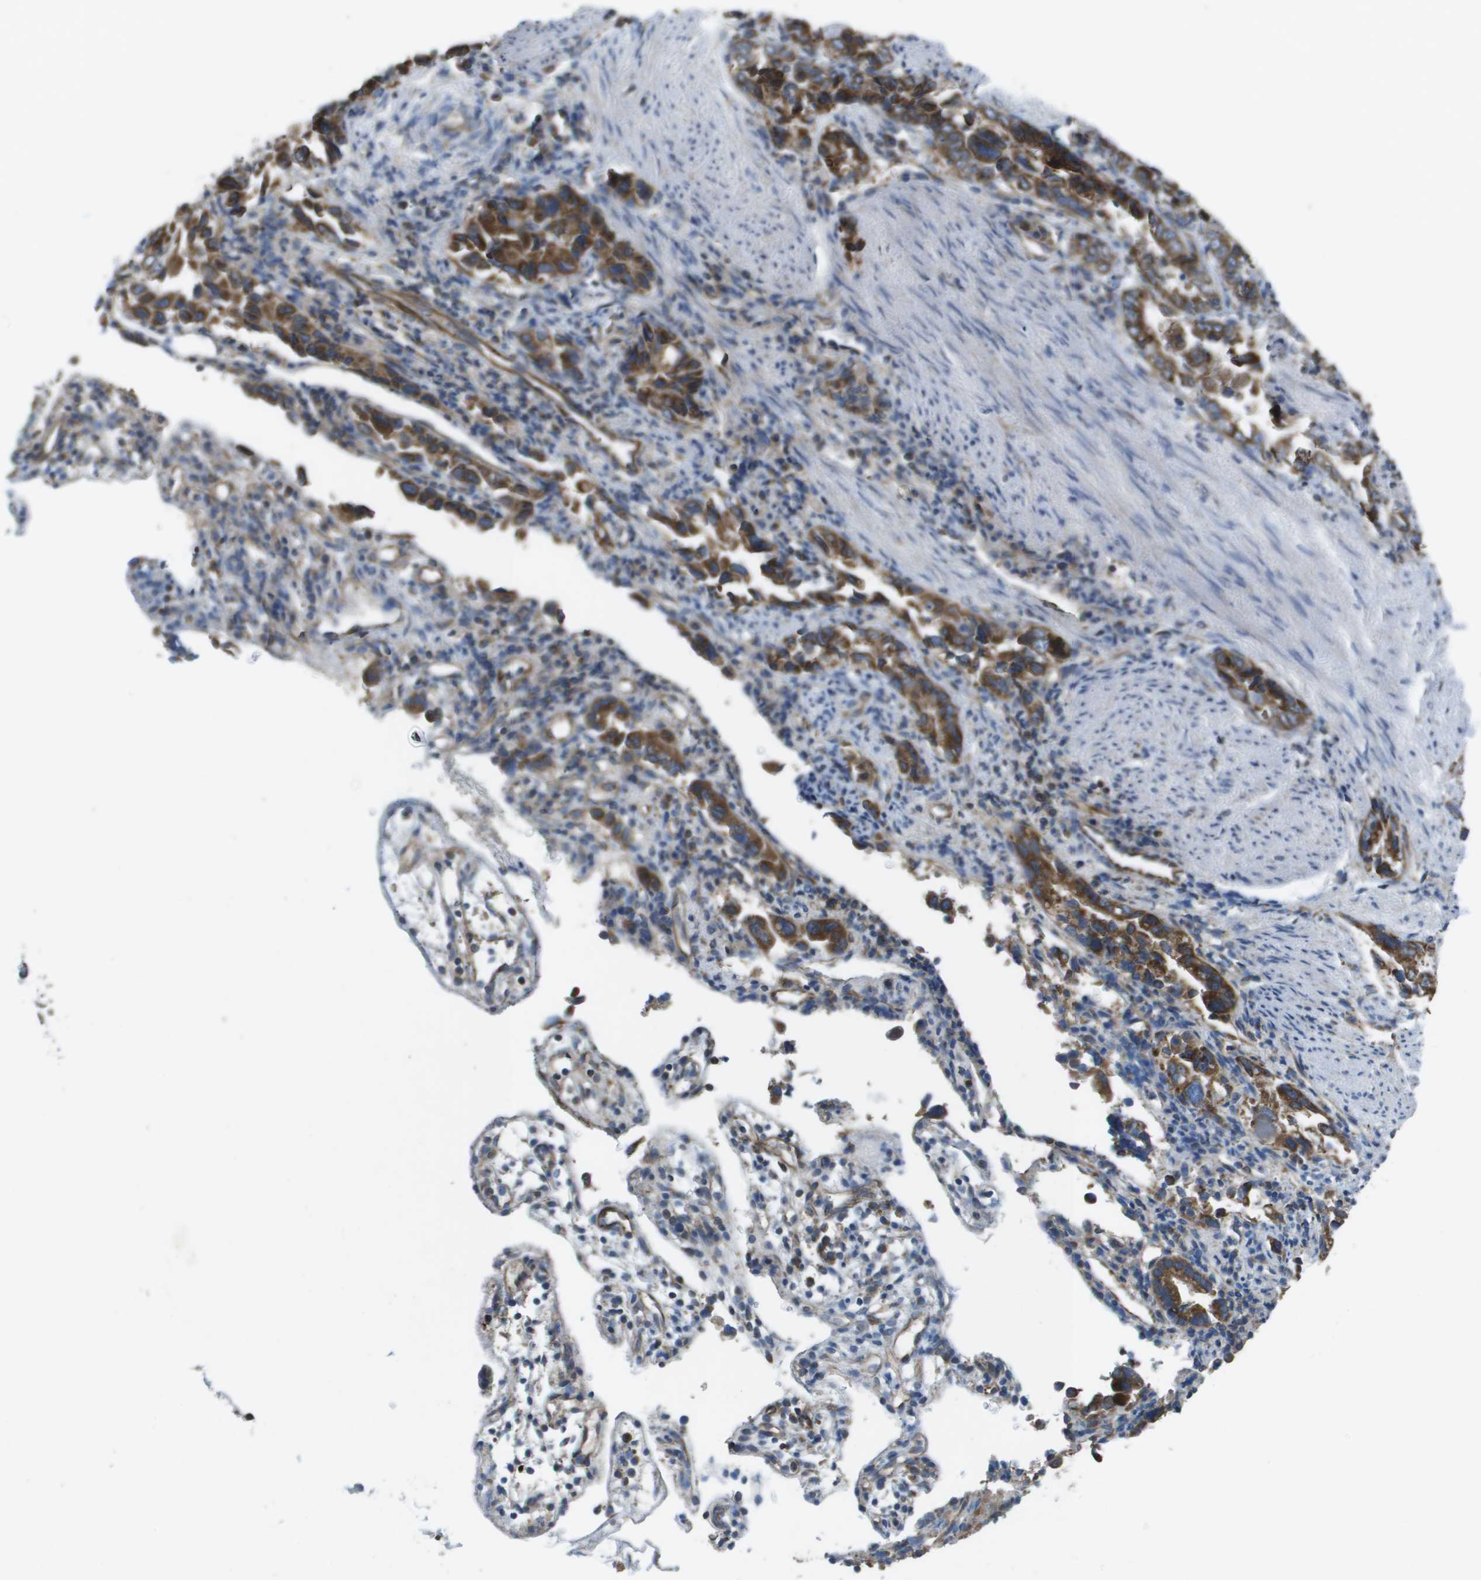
{"staining": {"intensity": "strong", "quantity": ">75%", "location": "cytoplasmic/membranous"}, "tissue": "liver cancer", "cell_type": "Tumor cells", "image_type": "cancer", "snomed": [{"axis": "morphology", "description": "Cholangiocarcinoma"}, {"axis": "topography", "description": "Liver"}], "caption": "A high-resolution photomicrograph shows immunohistochemistry (IHC) staining of liver cancer (cholangiocarcinoma), which exhibits strong cytoplasmic/membranous expression in approximately >75% of tumor cells.", "gene": "CLCN2", "patient": {"sex": "female", "age": 79}}